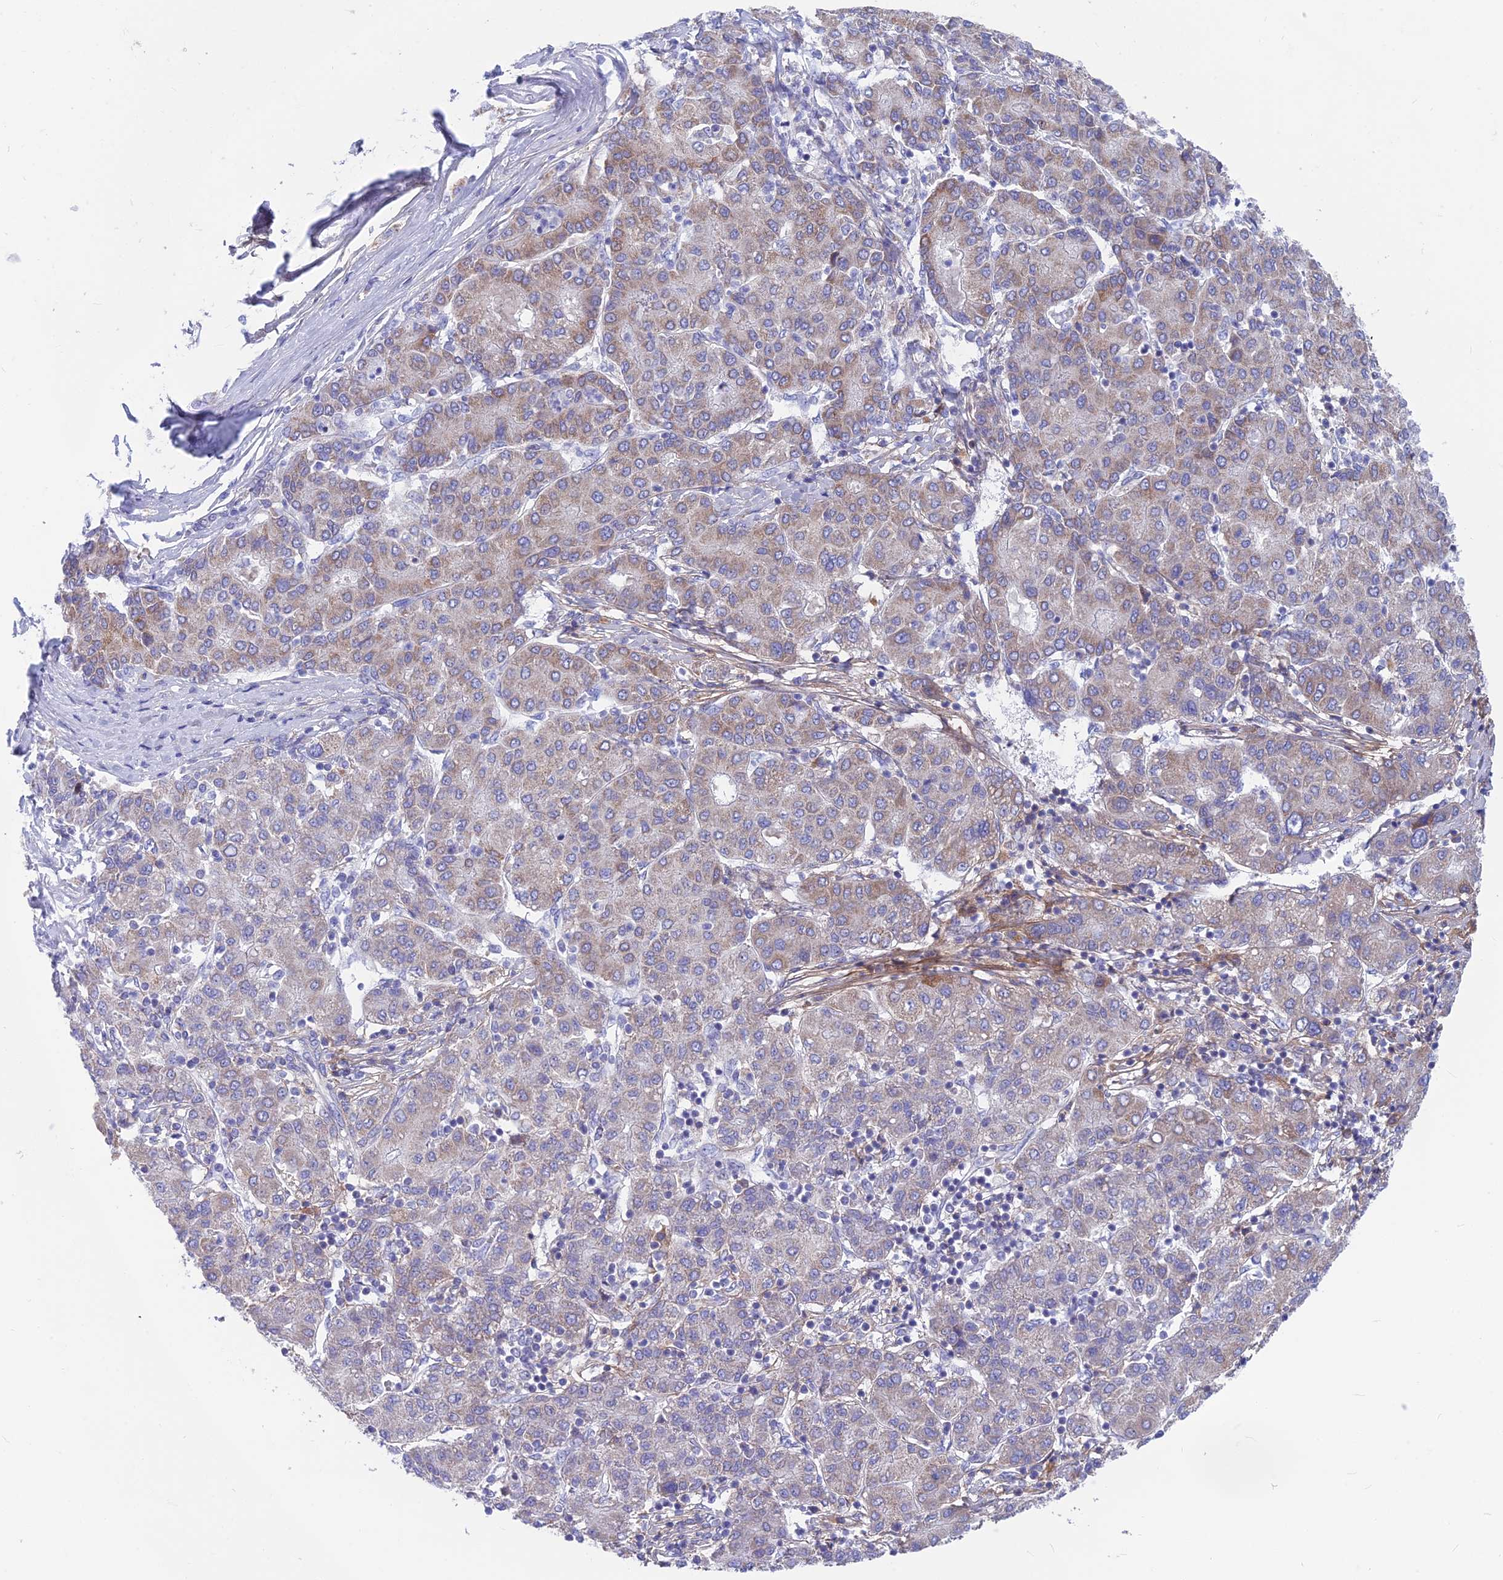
{"staining": {"intensity": "moderate", "quantity": "<25%", "location": "cytoplasmic/membranous"}, "tissue": "liver cancer", "cell_type": "Tumor cells", "image_type": "cancer", "snomed": [{"axis": "morphology", "description": "Carcinoma, Hepatocellular, NOS"}, {"axis": "topography", "description": "Liver"}], "caption": "High-power microscopy captured an IHC histopathology image of hepatocellular carcinoma (liver), revealing moderate cytoplasmic/membranous expression in approximately <25% of tumor cells.", "gene": "PLAC9", "patient": {"sex": "male", "age": 65}}